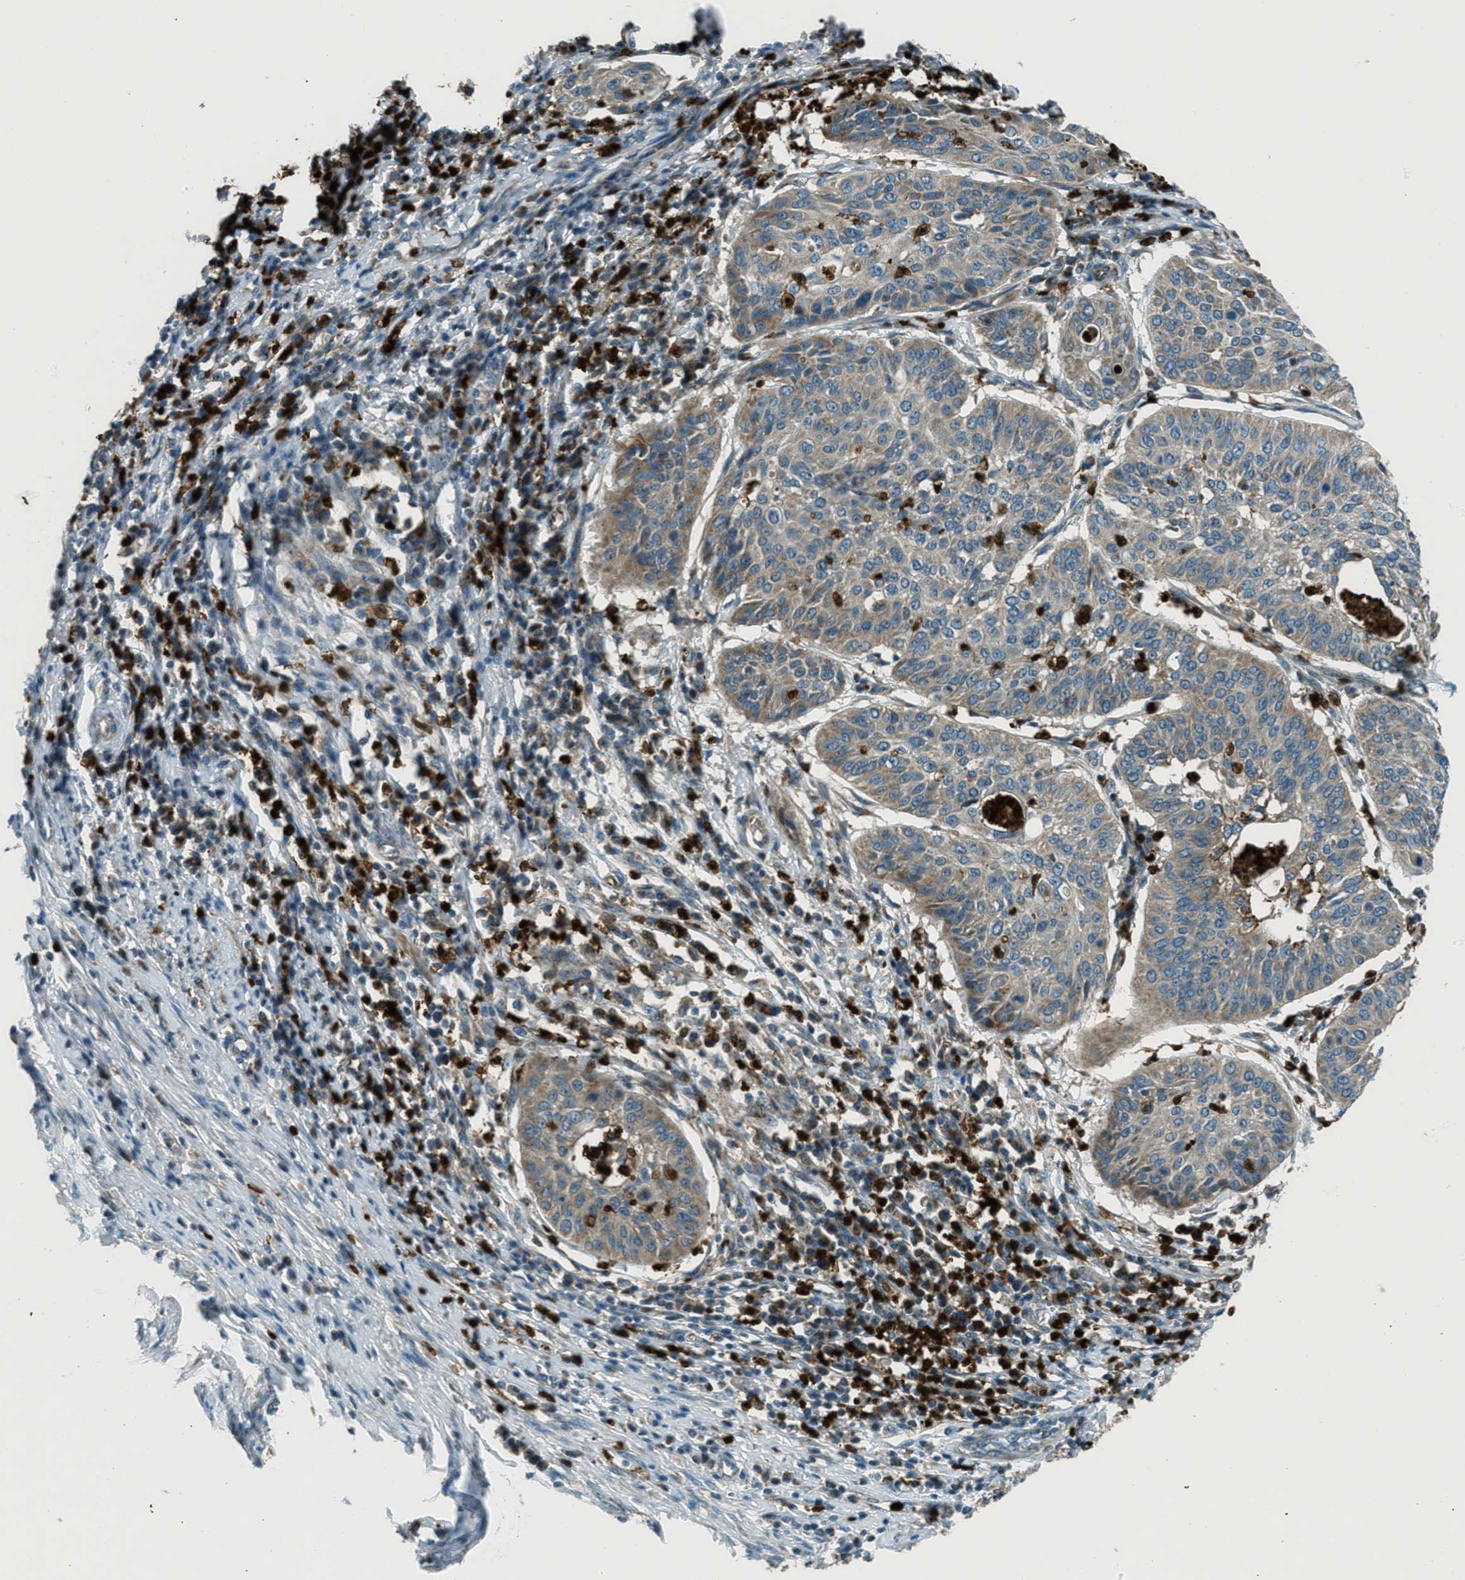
{"staining": {"intensity": "weak", "quantity": ">75%", "location": "cytoplasmic/membranous"}, "tissue": "cervical cancer", "cell_type": "Tumor cells", "image_type": "cancer", "snomed": [{"axis": "morphology", "description": "Normal tissue, NOS"}, {"axis": "morphology", "description": "Squamous cell carcinoma, NOS"}, {"axis": "topography", "description": "Cervix"}], "caption": "Human cervical cancer stained with a protein marker displays weak staining in tumor cells.", "gene": "FAR1", "patient": {"sex": "female", "age": 39}}